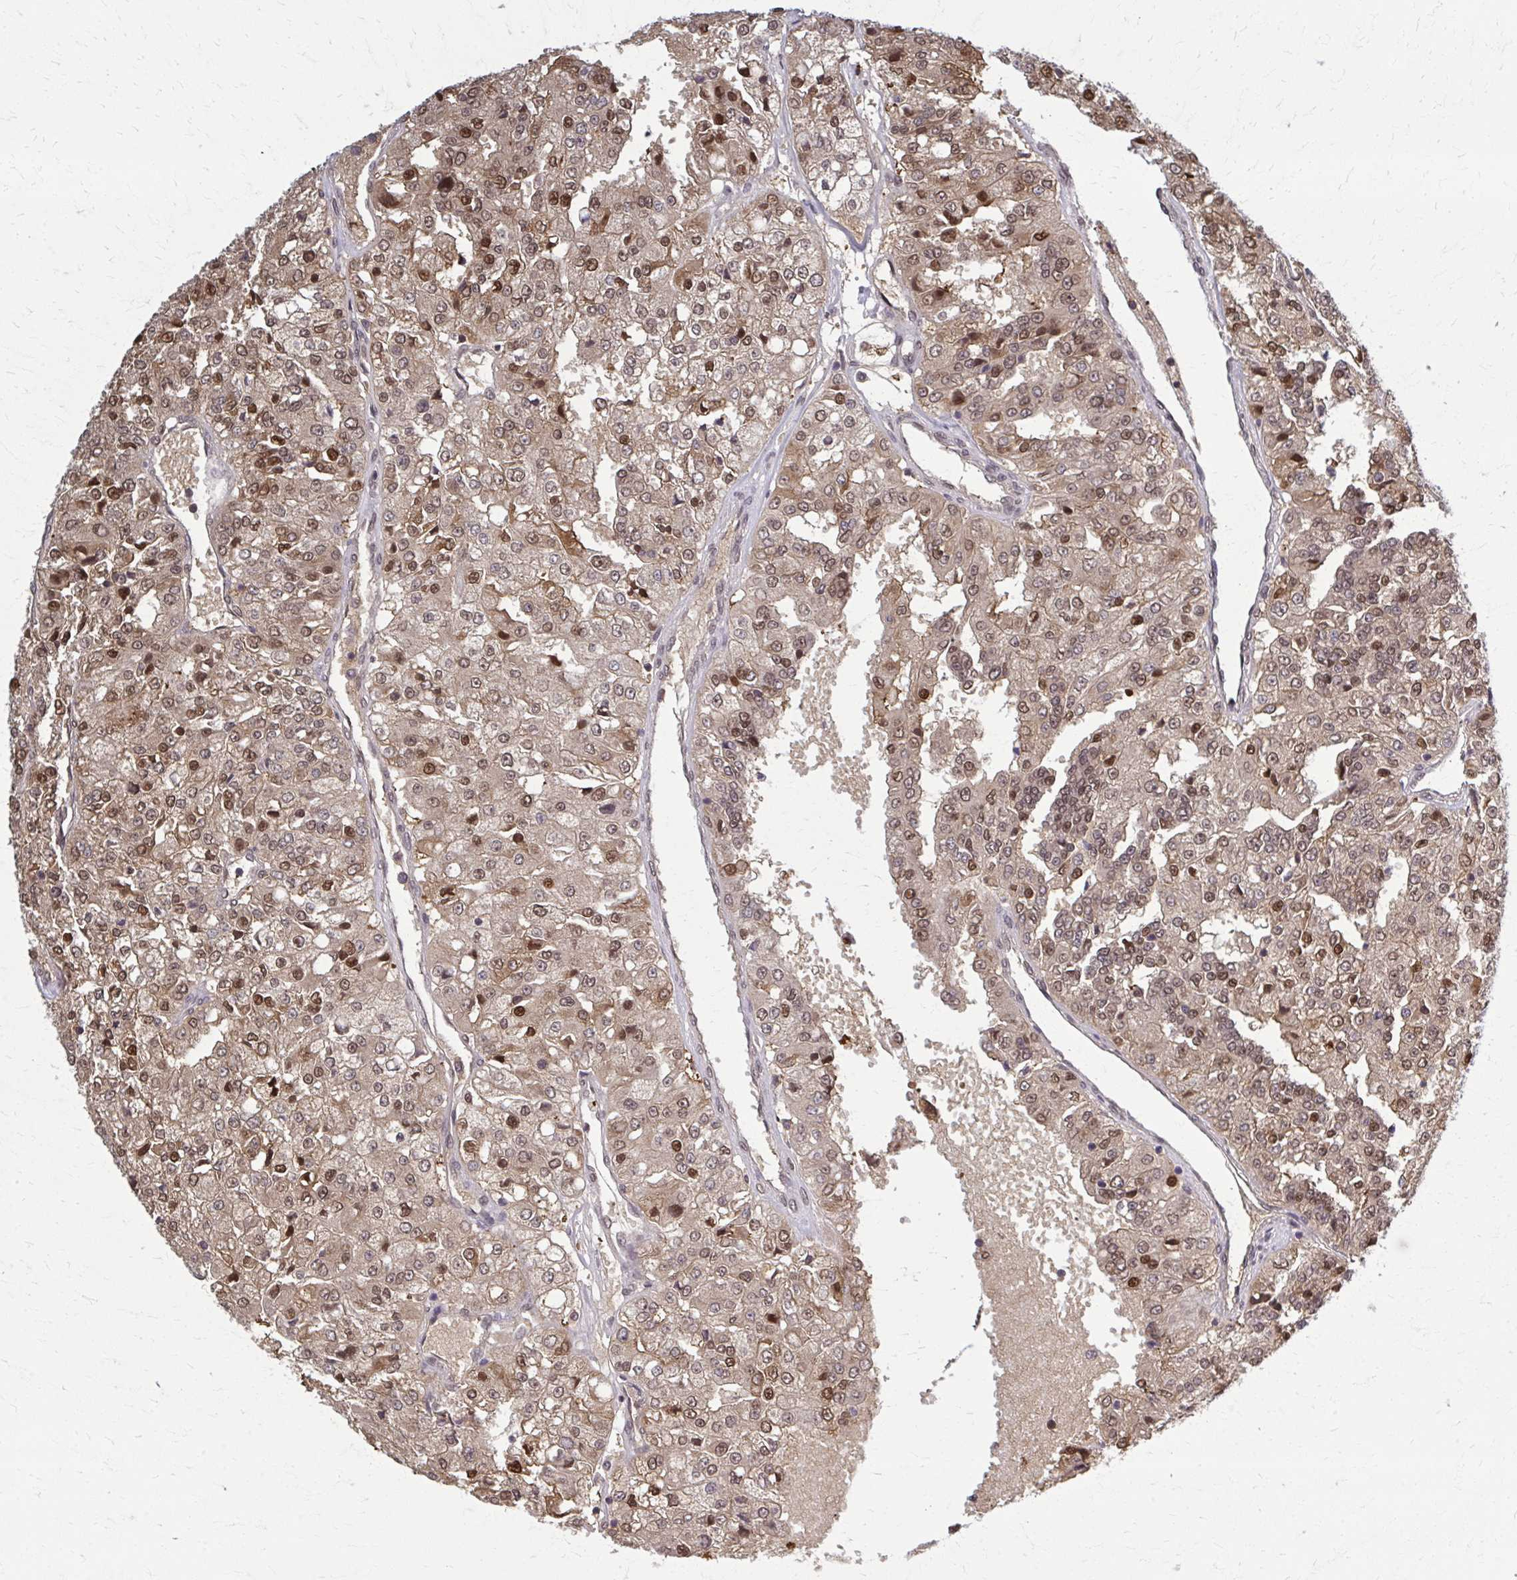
{"staining": {"intensity": "moderate", "quantity": ">75%", "location": "cytoplasmic/membranous,nuclear"}, "tissue": "renal cancer", "cell_type": "Tumor cells", "image_type": "cancer", "snomed": [{"axis": "morphology", "description": "Adenocarcinoma, NOS"}, {"axis": "topography", "description": "Kidney"}], "caption": "An image of renal cancer stained for a protein displays moderate cytoplasmic/membranous and nuclear brown staining in tumor cells. The staining was performed using DAB (3,3'-diaminobenzidine), with brown indicating positive protein expression. Nuclei are stained blue with hematoxylin.", "gene": "MDH1", "patient": {"sex": "female", "age": 63}}